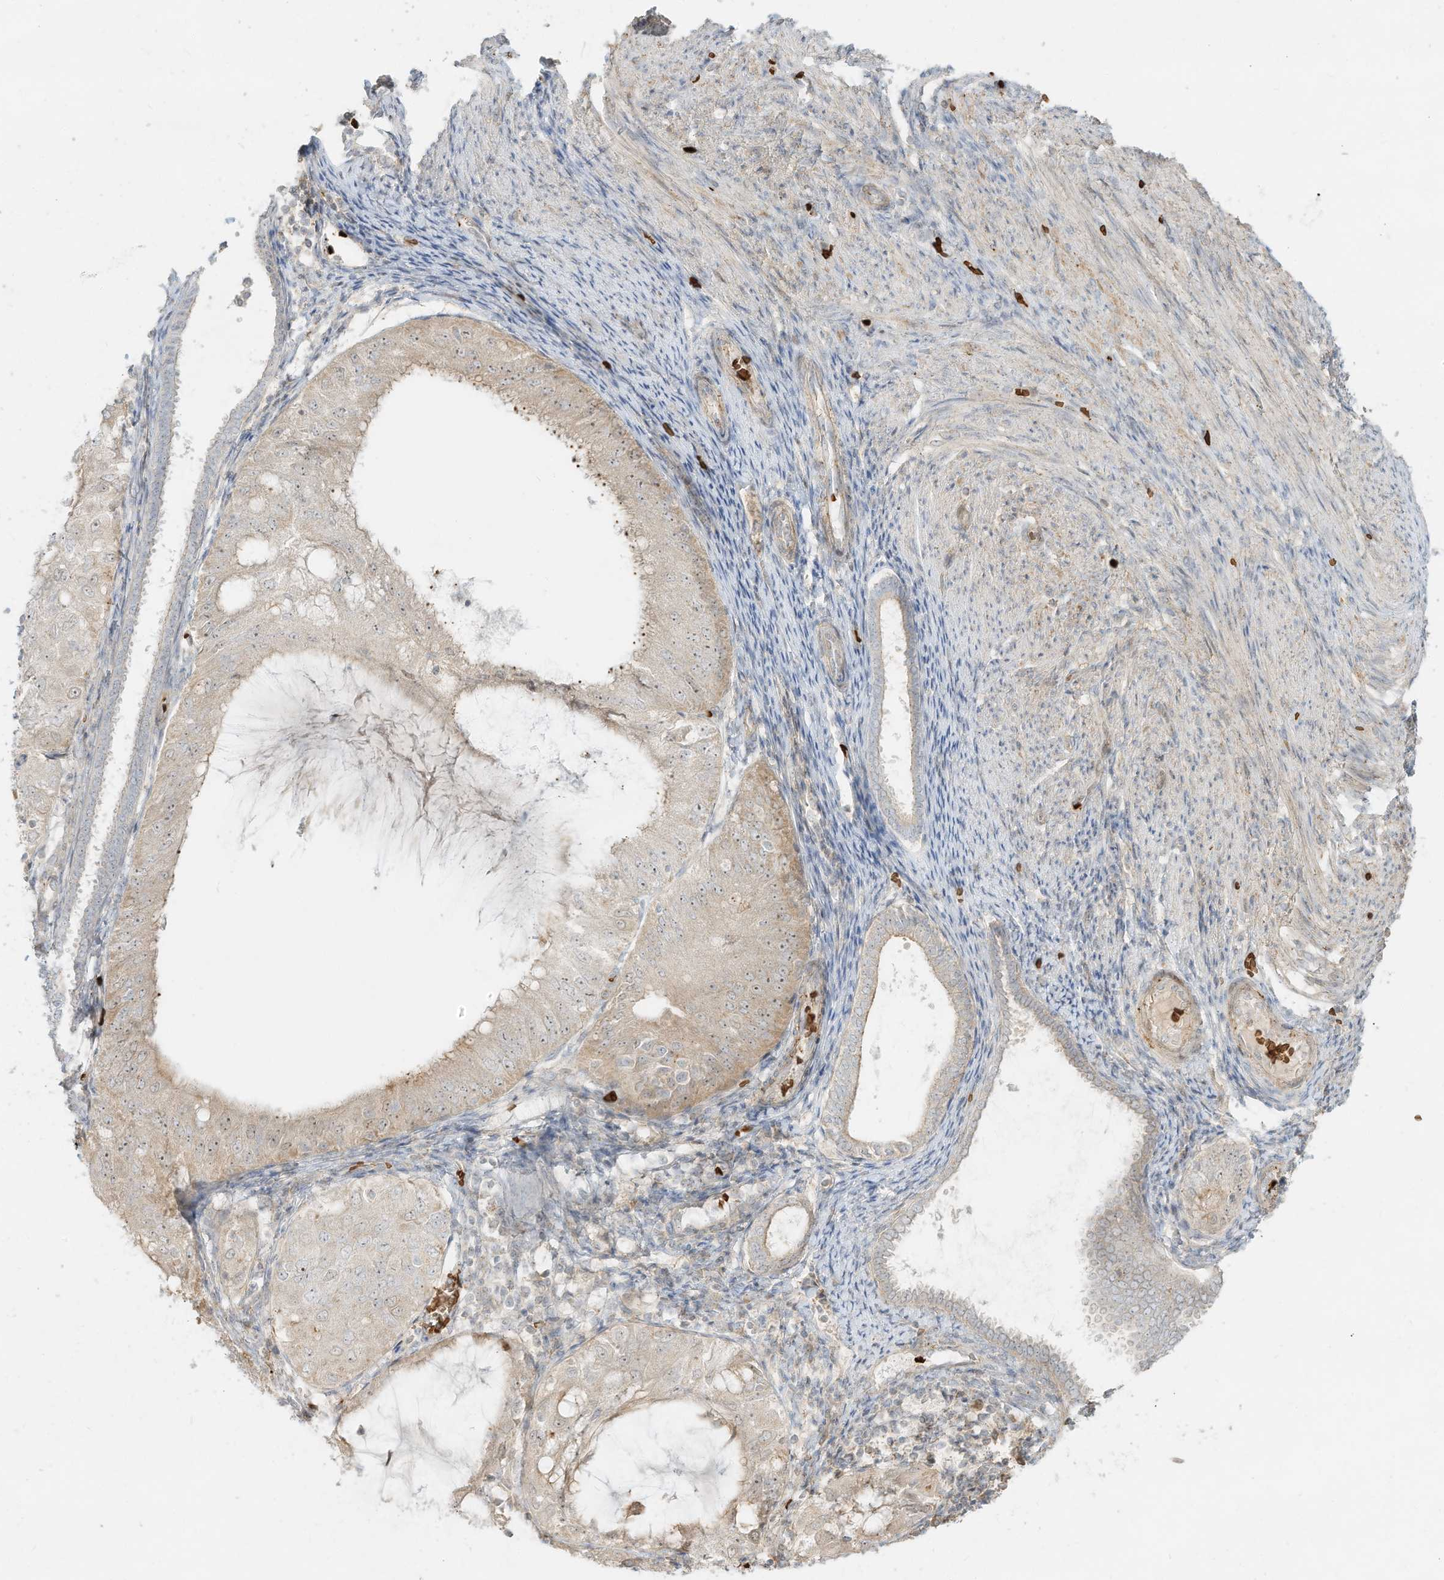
{"staining": {"intensity": "moderate", "quantity": "<25%", "location": "cytoplasmic/membranous"}, "tissue": "endometrial cancer", "cell_type": "Tumor cells", "image_type": "cancer", "snomed": [{"axis": "morphology", "description": "Adenocarcinoma, NOS"}, {"axis": "topography", "description": "Endometrium"}], "caption": "Immunohistochemistry (IHC) image of neoplastic tissue: human endometrial cancer (adenocarcinoma) stained using immunohistochemistry (IHC) shows low levels of moderate protein expression localized specifically in the cytoplasmic/membranous of tumor cells, appearing as a cytoplasmic/membranous brown color.", "gene": "OFD1", "patient": {"sex": "female", "age": 81}}